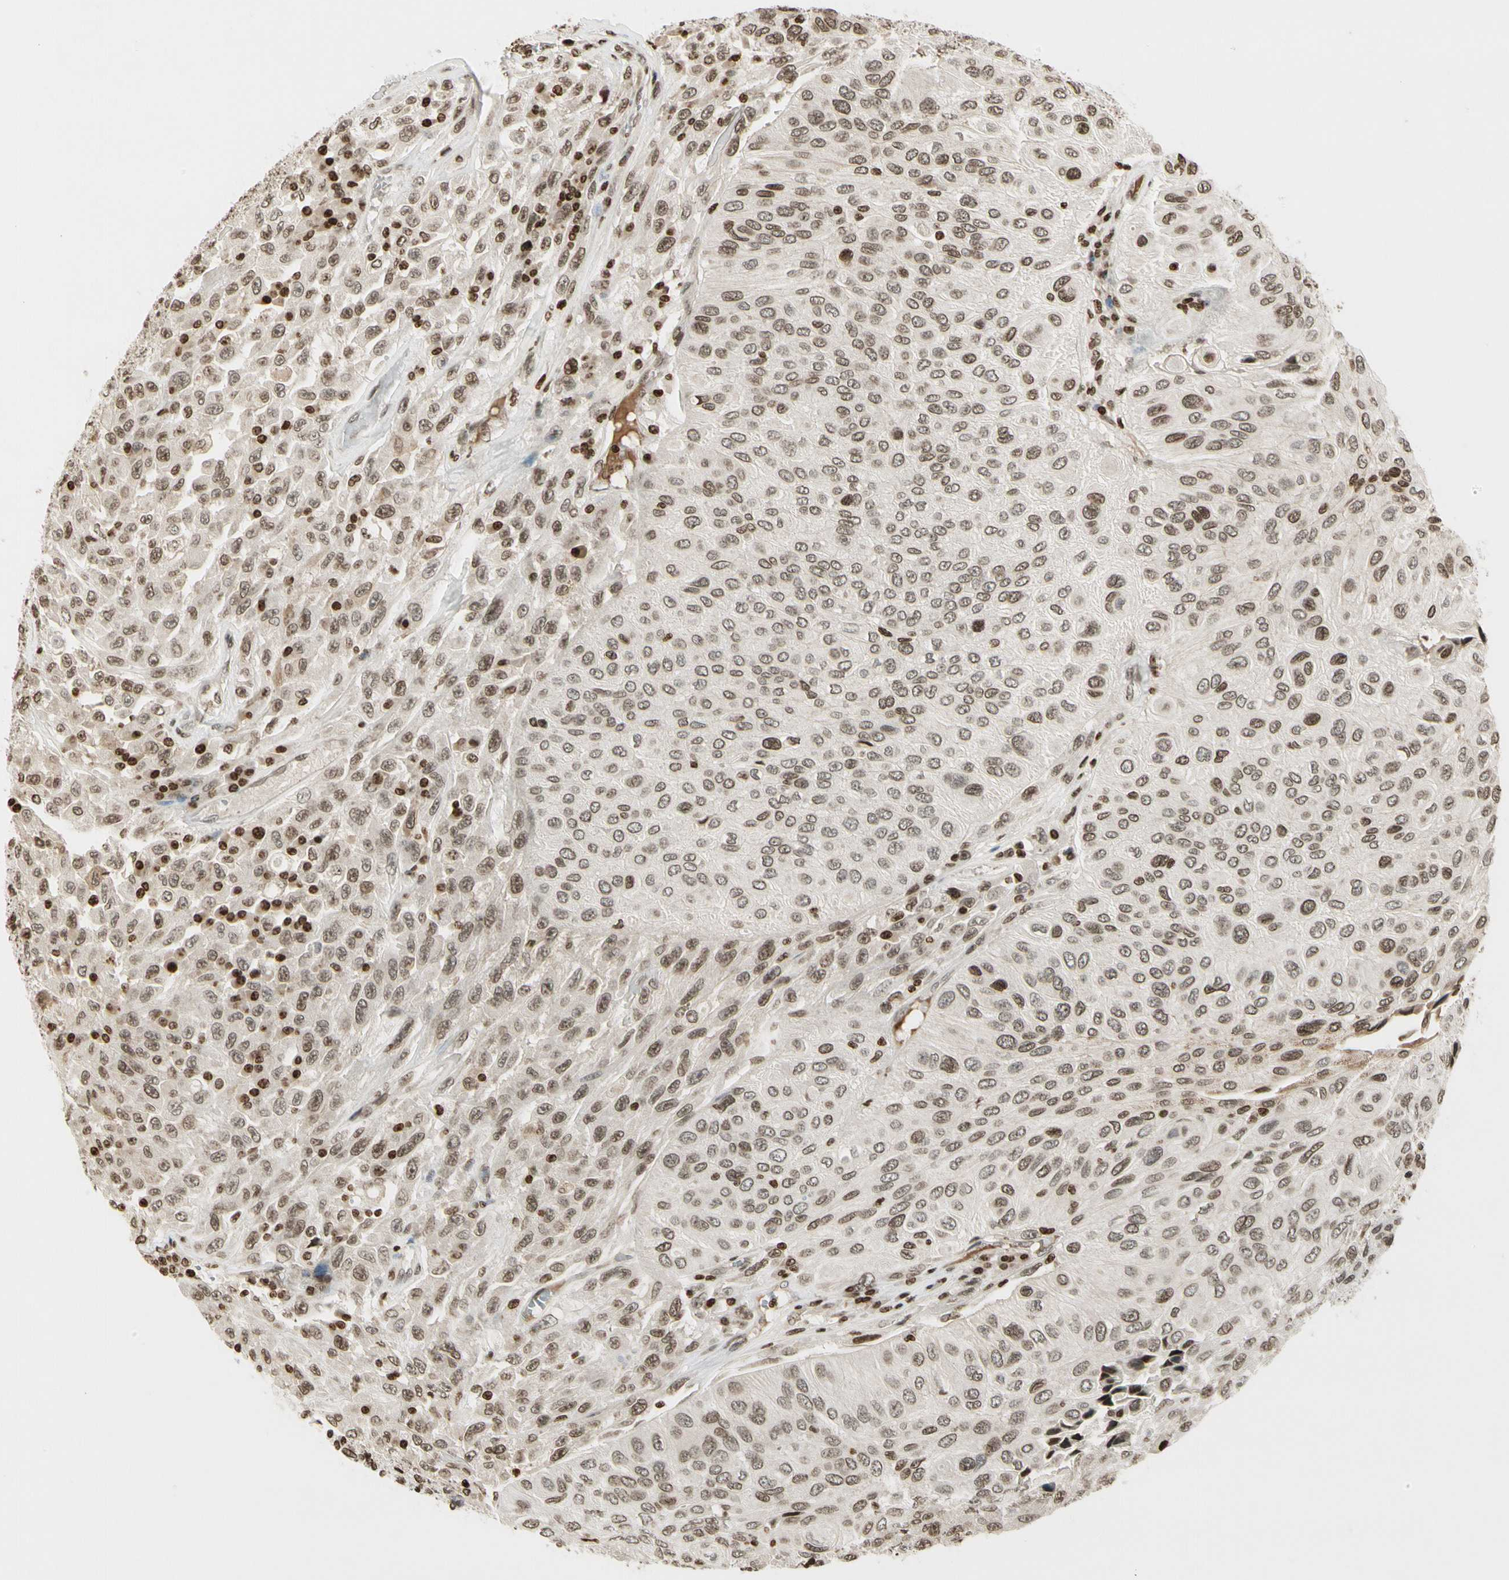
{"staining": {"intensity": "moderate", "quantity": ">75%", "location": "nuclear"}, "tissue": "urothelial cancer", "cell_type": "Tumor cells", "image_type": "cancer", "snomed": [{"axis": "morphology", "description": "Urothelial carcinoma, High grade"}, {"axis": "topography", "description": "Urinary bladder"}], "caption": "A photomicrograph of urothelial carcinoma (high-grade) stained for a protein displays moderate nuclear brown staining in tumor cells. The staining is performed using DAB brown chromogen to label protein expression. The nuclei are counter-stained blue using hematoxylin.", "gene": "RORA", "patient": {"sex": "male", "age": 66}}